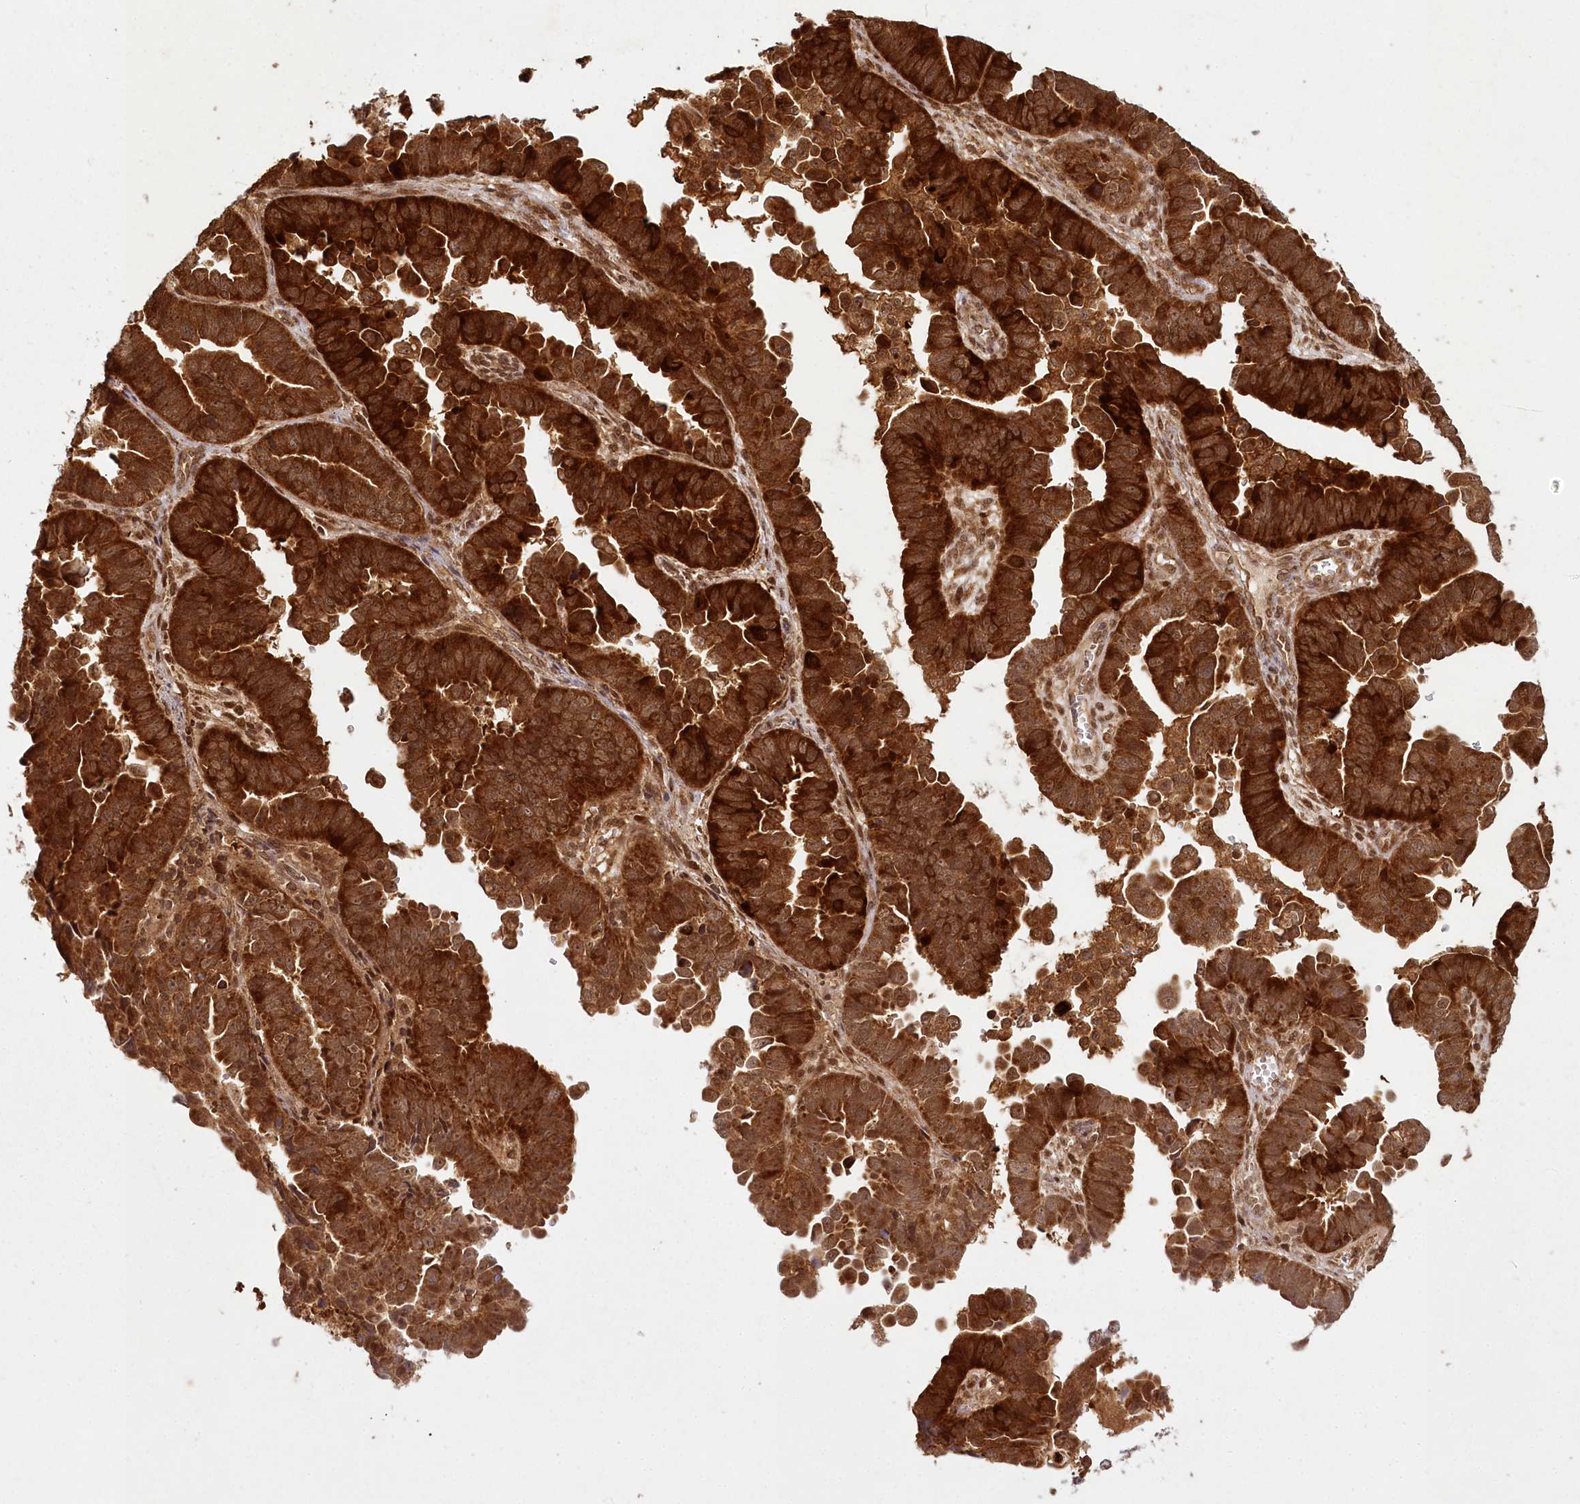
{"staining": {"intensity": "strong", "quantity": ">75%", "location": "cytoplasmic/membranous"}, "tissue": "endometrial cancer", "cell_type": "Tumor cells", "image_type": "cancer", "snomed": [{"axis": "morphology", "description": "Adenocarcinoma, NOS"}, {"axis": "topography", "description": "Endometrium"}], "caption": "Immunohistochemical staining of adenocarcinoma (endometrial) exhibits high levels of strong cytoplasmic/membranous protein positivity in about >75% of tumor cells.", "gene": "MICU1", "patient": {"sex": "female", "age": 75}}